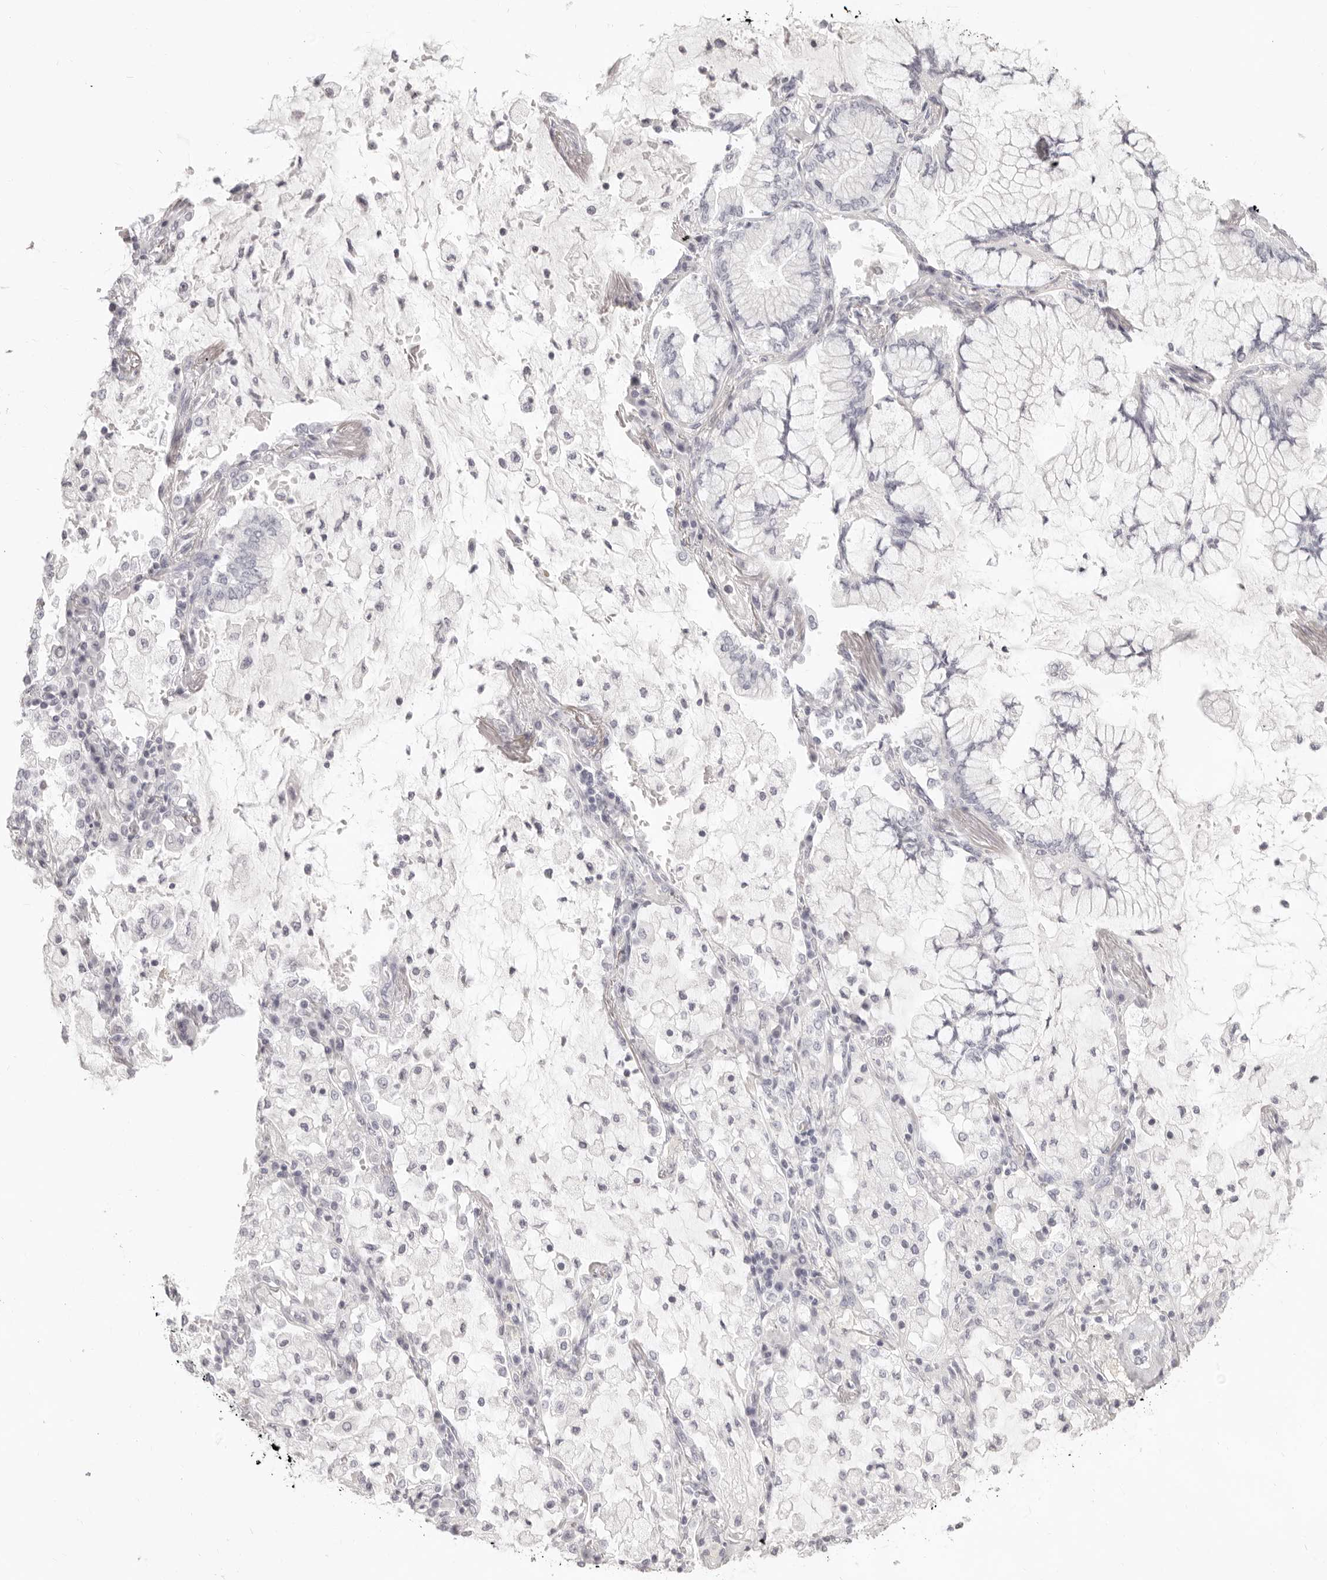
{"staining": {"intensity": "negative", "quantity": "none", "location": "none"}, "tissue": "lung cancer", "cell_type": "Tumor cells", "image_type": "cancer", "snomed": [{"axis": "morphology", "description": "Adenocarcinoma, NOS"}, {"axis": "topography", "description": "Lung"}], "caption": "DAB immunohistochemical staining of human adenocarcinoma (lung) shows no significant expression in tumor cells.", "gene": "FABP1", "patient": {"sex": "female", "age": 70}}